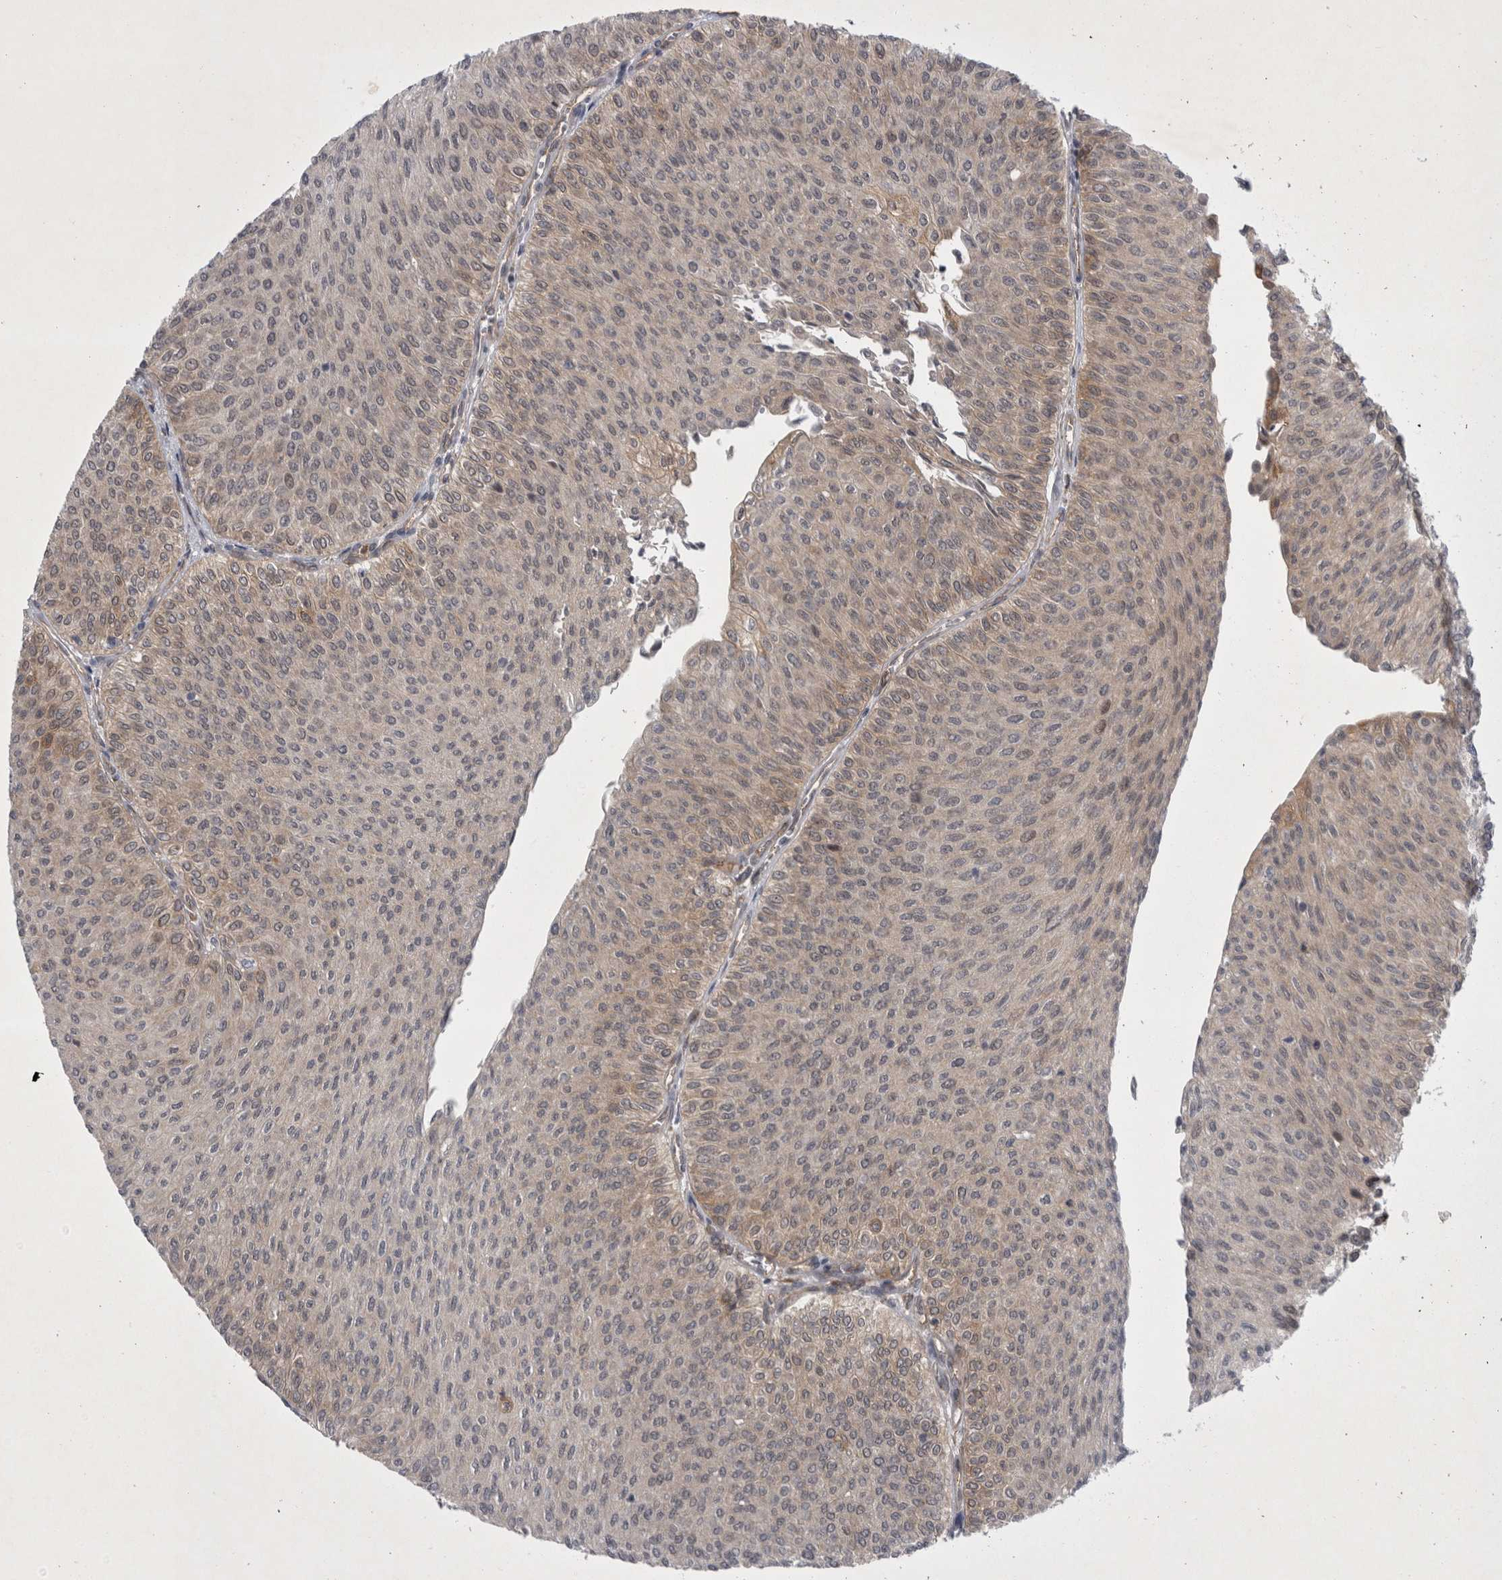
{"staining": {"intensity": "weak", "quantity": ">75%", "location": "cytoplasmic/membranous"}, "tissue": "urothelial cancer", "cell_type": "Tumor cells", "image_type": "cancer", "snomed": [{"axis": "morphology", "description": "Urothelial carcinoma, Low grade"}, {"axis": "topography", "description": "Urinary bladder"}], "caption": "IHC of human urothelial cancer exhibits low levels of weak cytoplasmic/membranous expression in about >75% of tumor cells. (brown staining indicates protein expression, while blue staining denotes nuclei).", "gene": "PARP11", "patient": {"sex": "male", "age": 78}}